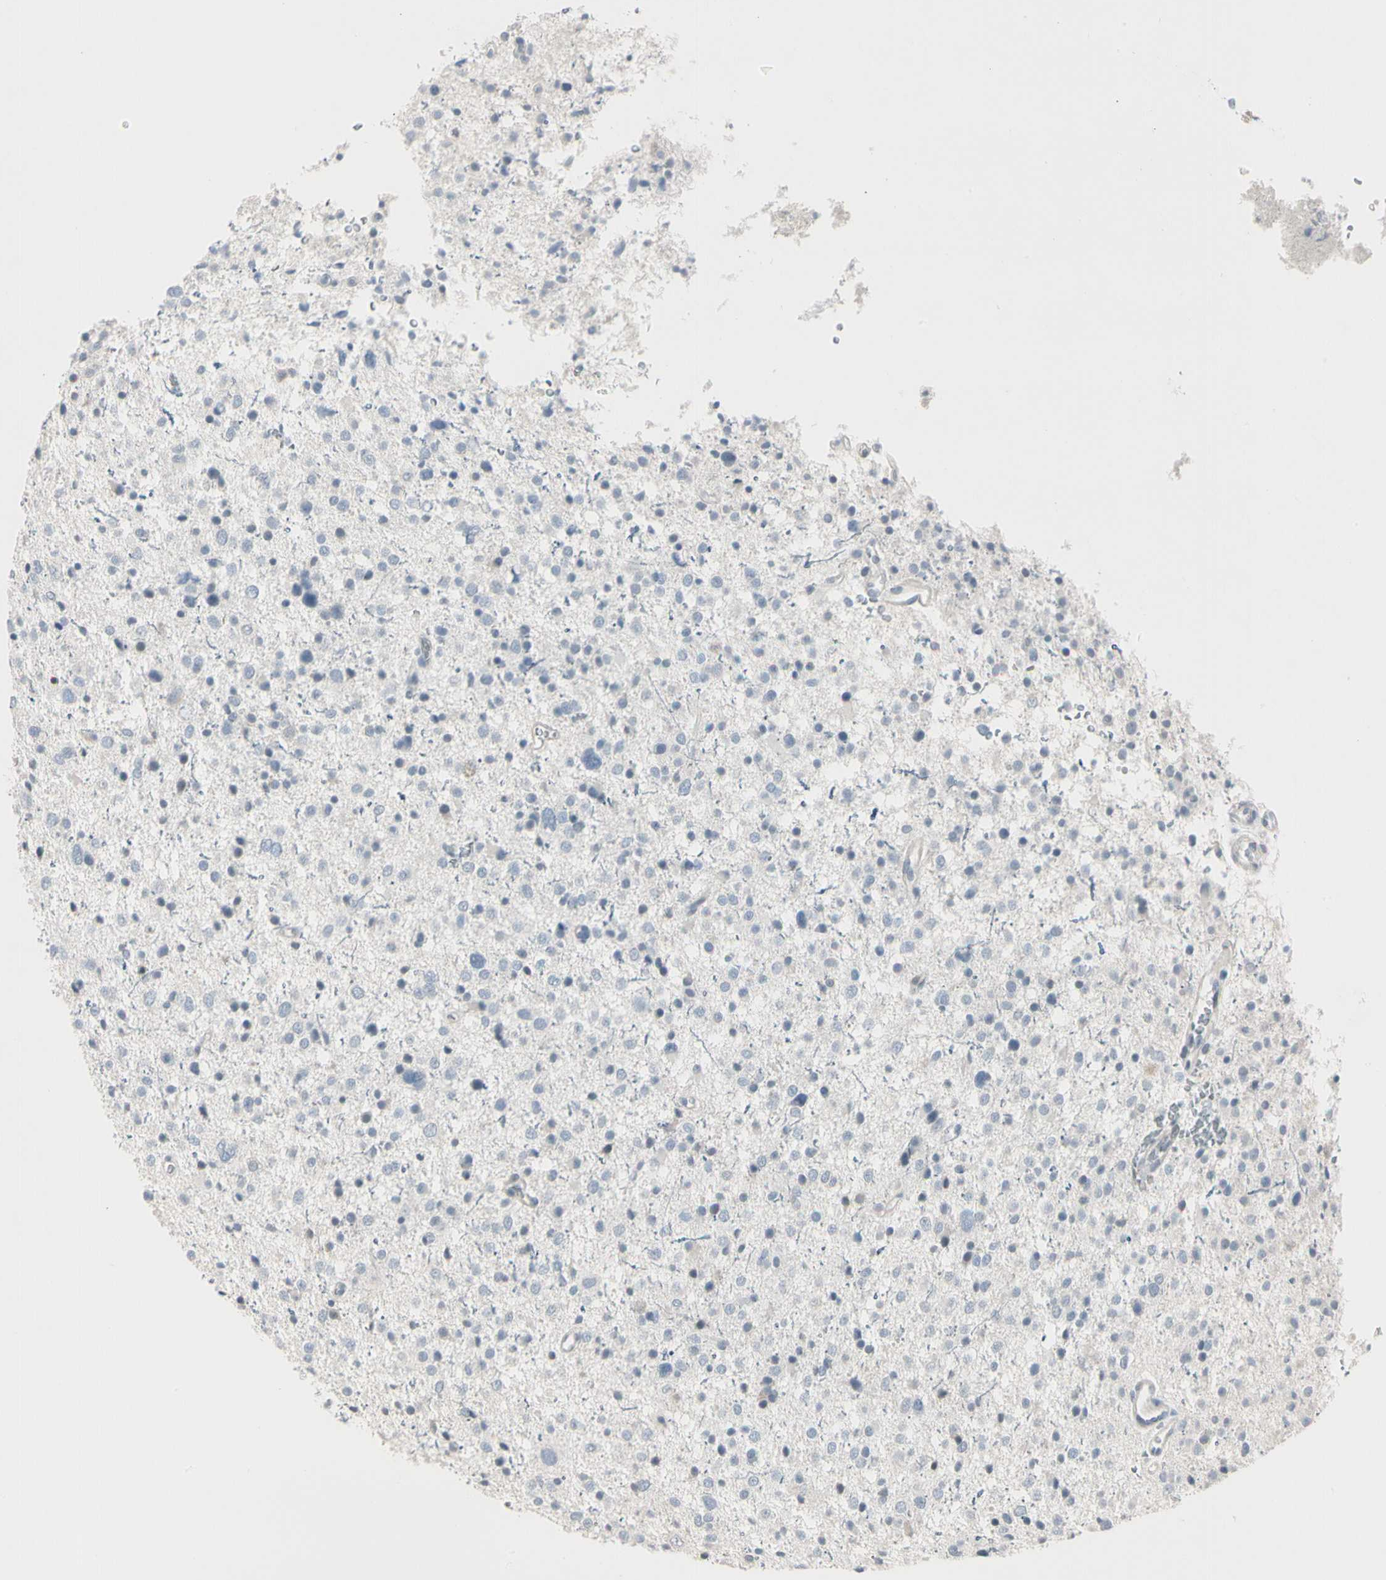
{"staining": {"intensity": "negative", "quantity": "none", "location": "none"}, "tissue": "glioma", "cell_type": "Tumor cells", "image_type": "cancer", "snomed": [{"axis": "morphology", "description": "Glioma, malignant, Low grade"}, {"axis": "topography", "description": "Brain"}], "caption": "Histopathology image shows no protein staining in tumor cells of malignant glioma (low-grade) tissue. (DAB (3,3'-diaminobenzidine) IHC, high magnification).", "gene": "DMPK", "patient": {"sex": "female", "age": 37}}